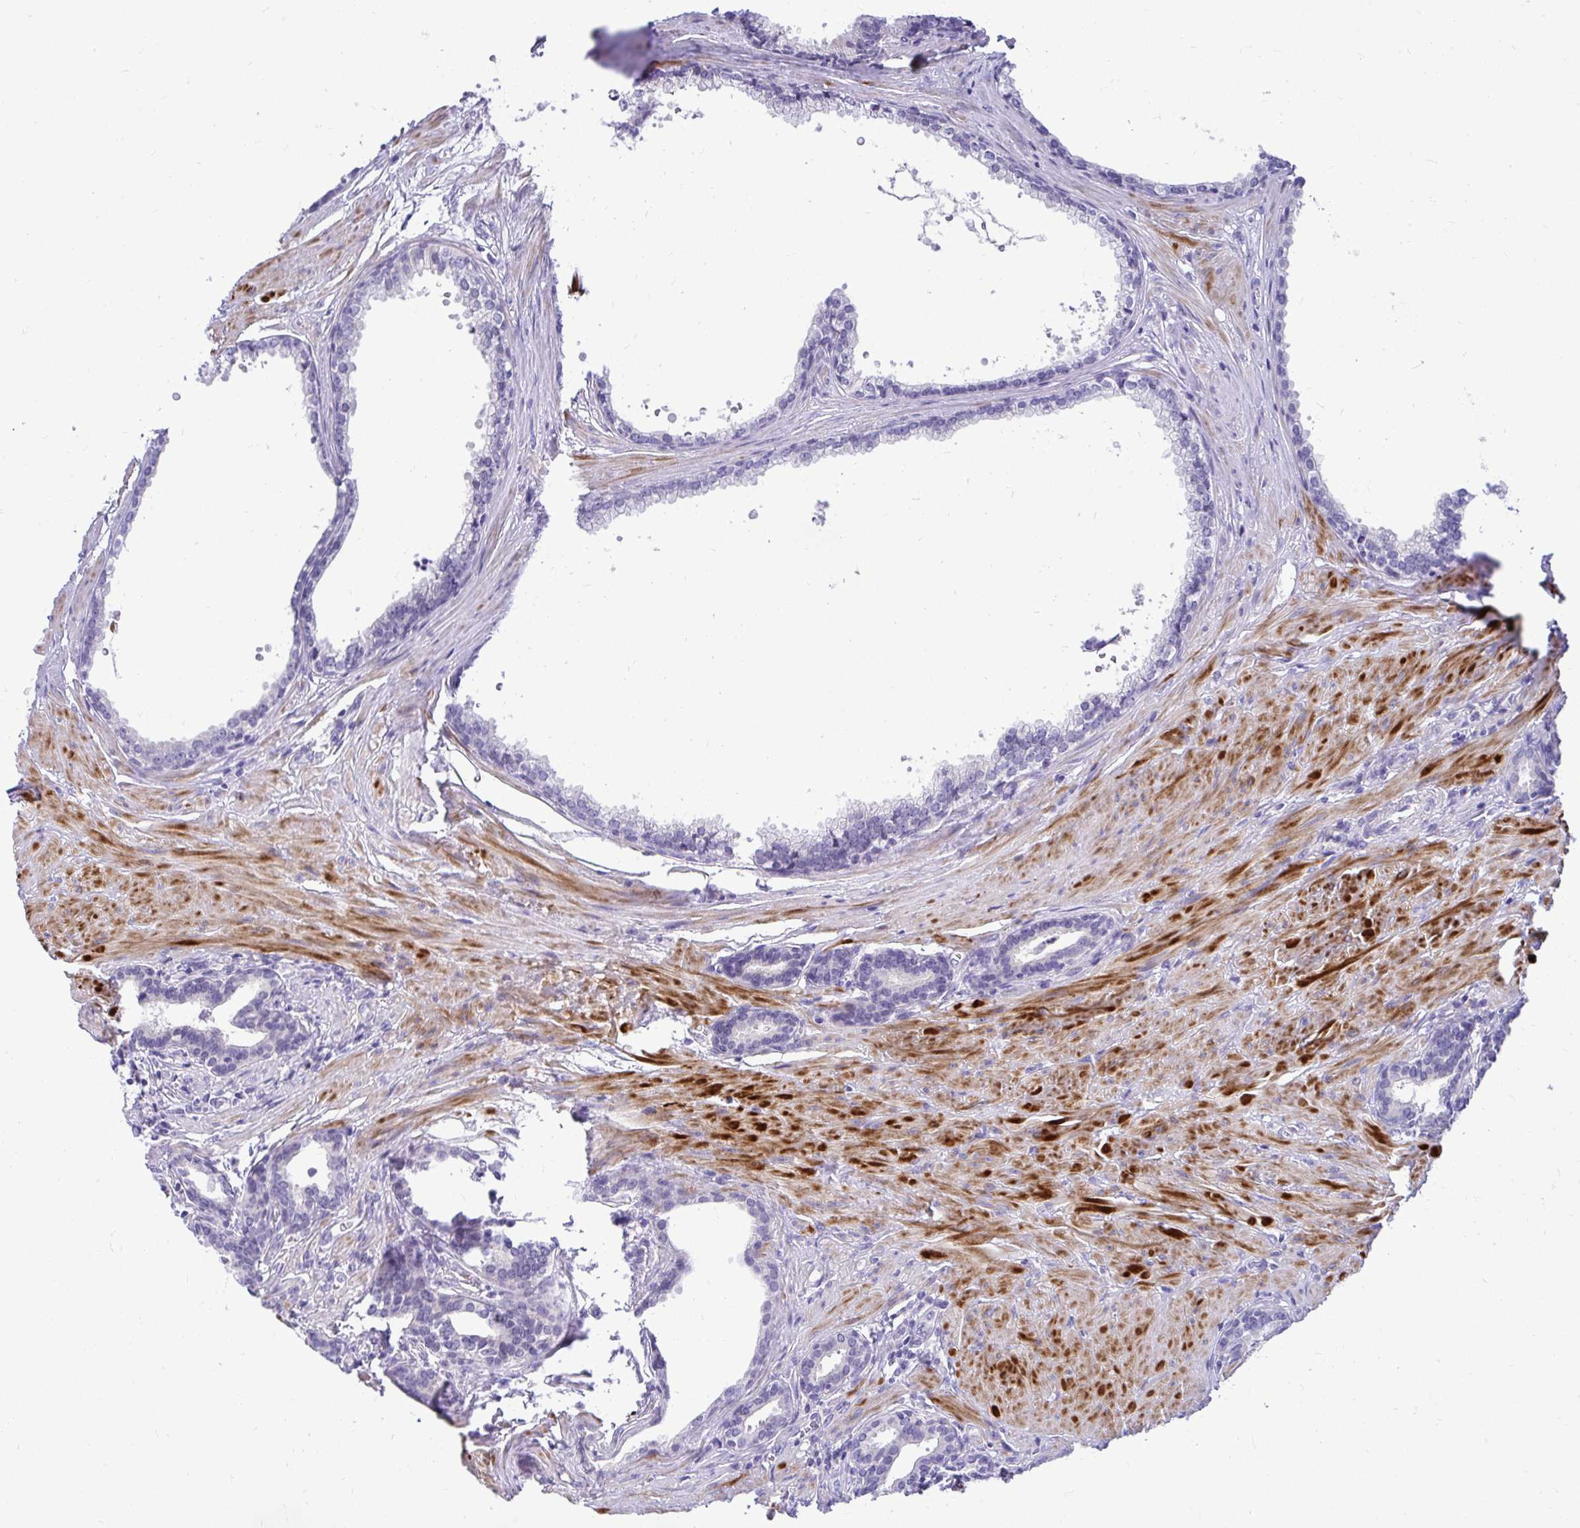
{"staining": {"intensity": "negative", "quantity": "none", "location": "none"}, "tissue": "prostate", "cell_type": "Glandular cells", "image_type": "normal", "snomed": [{"axis": "morphology", "description": "Normal tissue, NOS"}, {"axis": "topography", "description": "Prostate"}, {"axis": "topography", "description": "Peripheral nerve tissue"}], "caption": "The immunohistochemistry photomicrograph has no significant expression in glandular cells of prostate.", "gene": "ZSWIM9", "patient": {"sex": "male", "age": 55}}